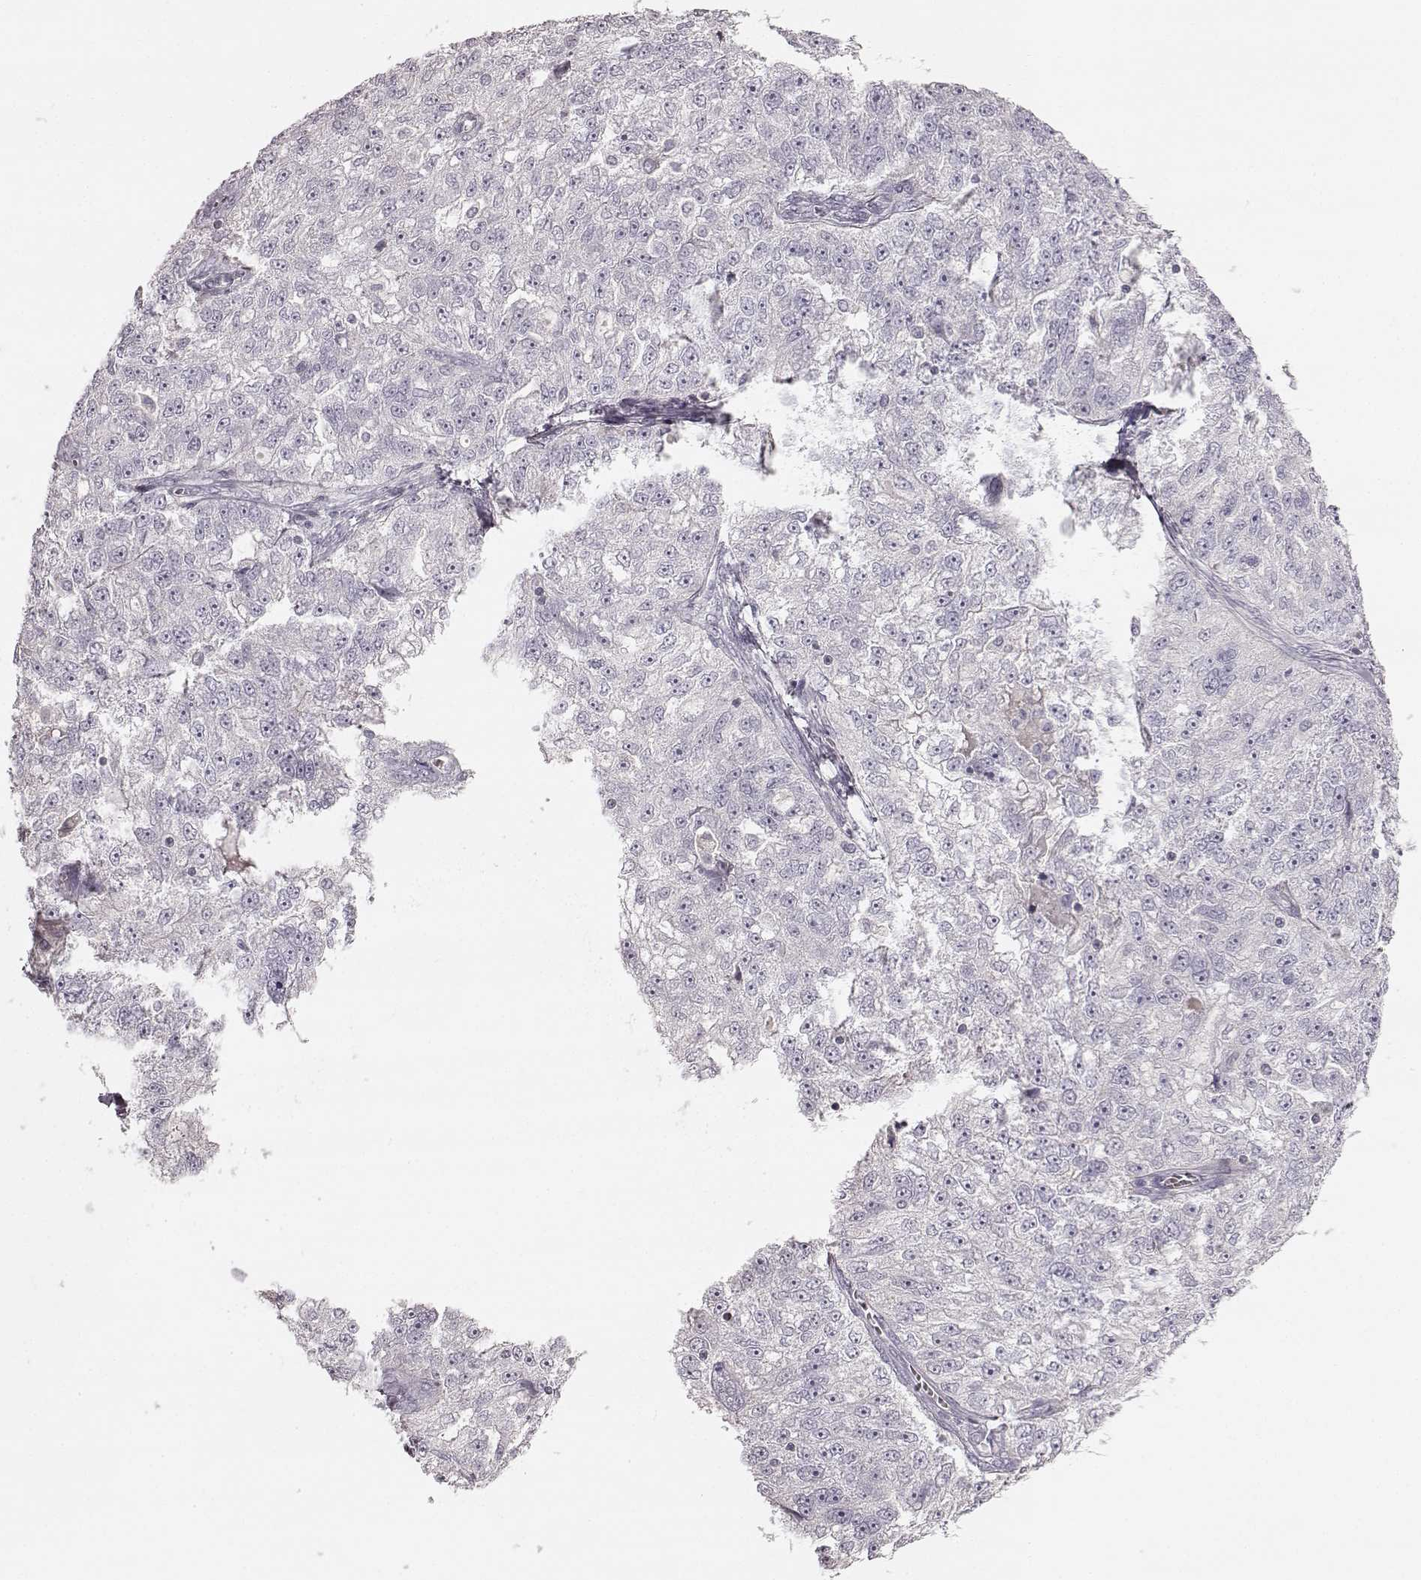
{"staining": {"intensity": "negative", "quantity": "none", "location": "none"}, "tissue": "ovarian cancer", "cell_type": "Tumor cells", "image_type": "cancer", "snomed": [{"axis": "morphology", "description": "Cystadenocarcinoma, serous, NOS"}, {"axis": "topography", "description": "Ovary"}], "caption": "This is an IHC photomicrograph of ovarian serous cystadenocarcinoma. There is no expression in tumor cells.", "gene": "PRLHR", "patient": {"sex": "female", "age": 51}}